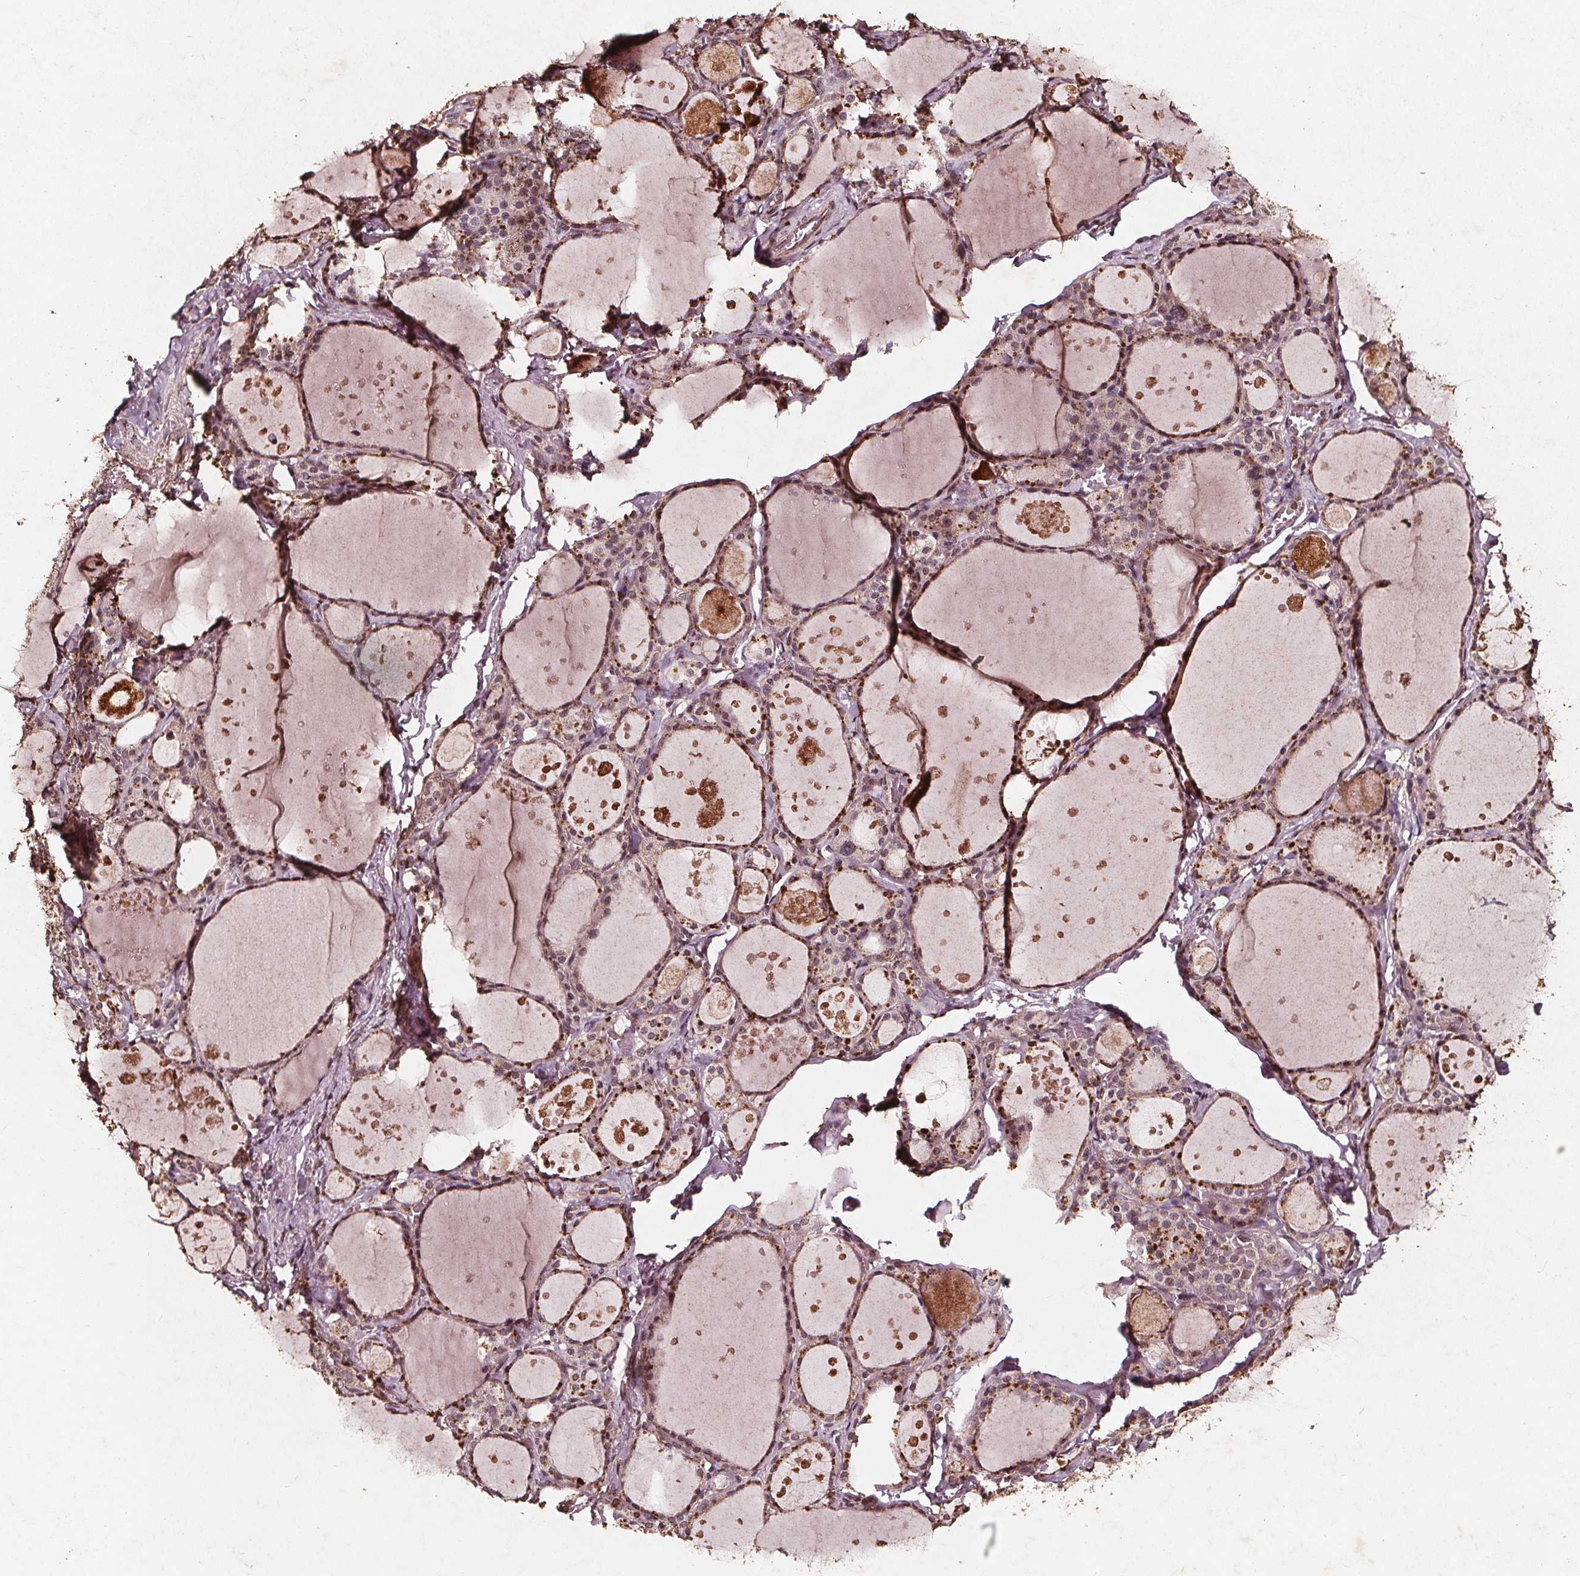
{"staining": {"intensity": "moderate", "quantity": "25%-75%", "location": "cytoplasmic/membranous"}, "tissue": "thyroid gland", "cell_type": "Glandular cells", "image_type": "normal", "snomed": [{"axis": "morphology", "description": "Normal tissue, NOS"}, {"axis": "topography", "description": "Thyroid gland"}], "caption": "DAB immunohistochemical staining of unremarkable thyroid gland exhibits moderate cytoplasmic/membranous protein positivity in about 25%-75% of glandular cells.", "gene": "ABCA1", "patient": {"sex": "male", "age": 68}}